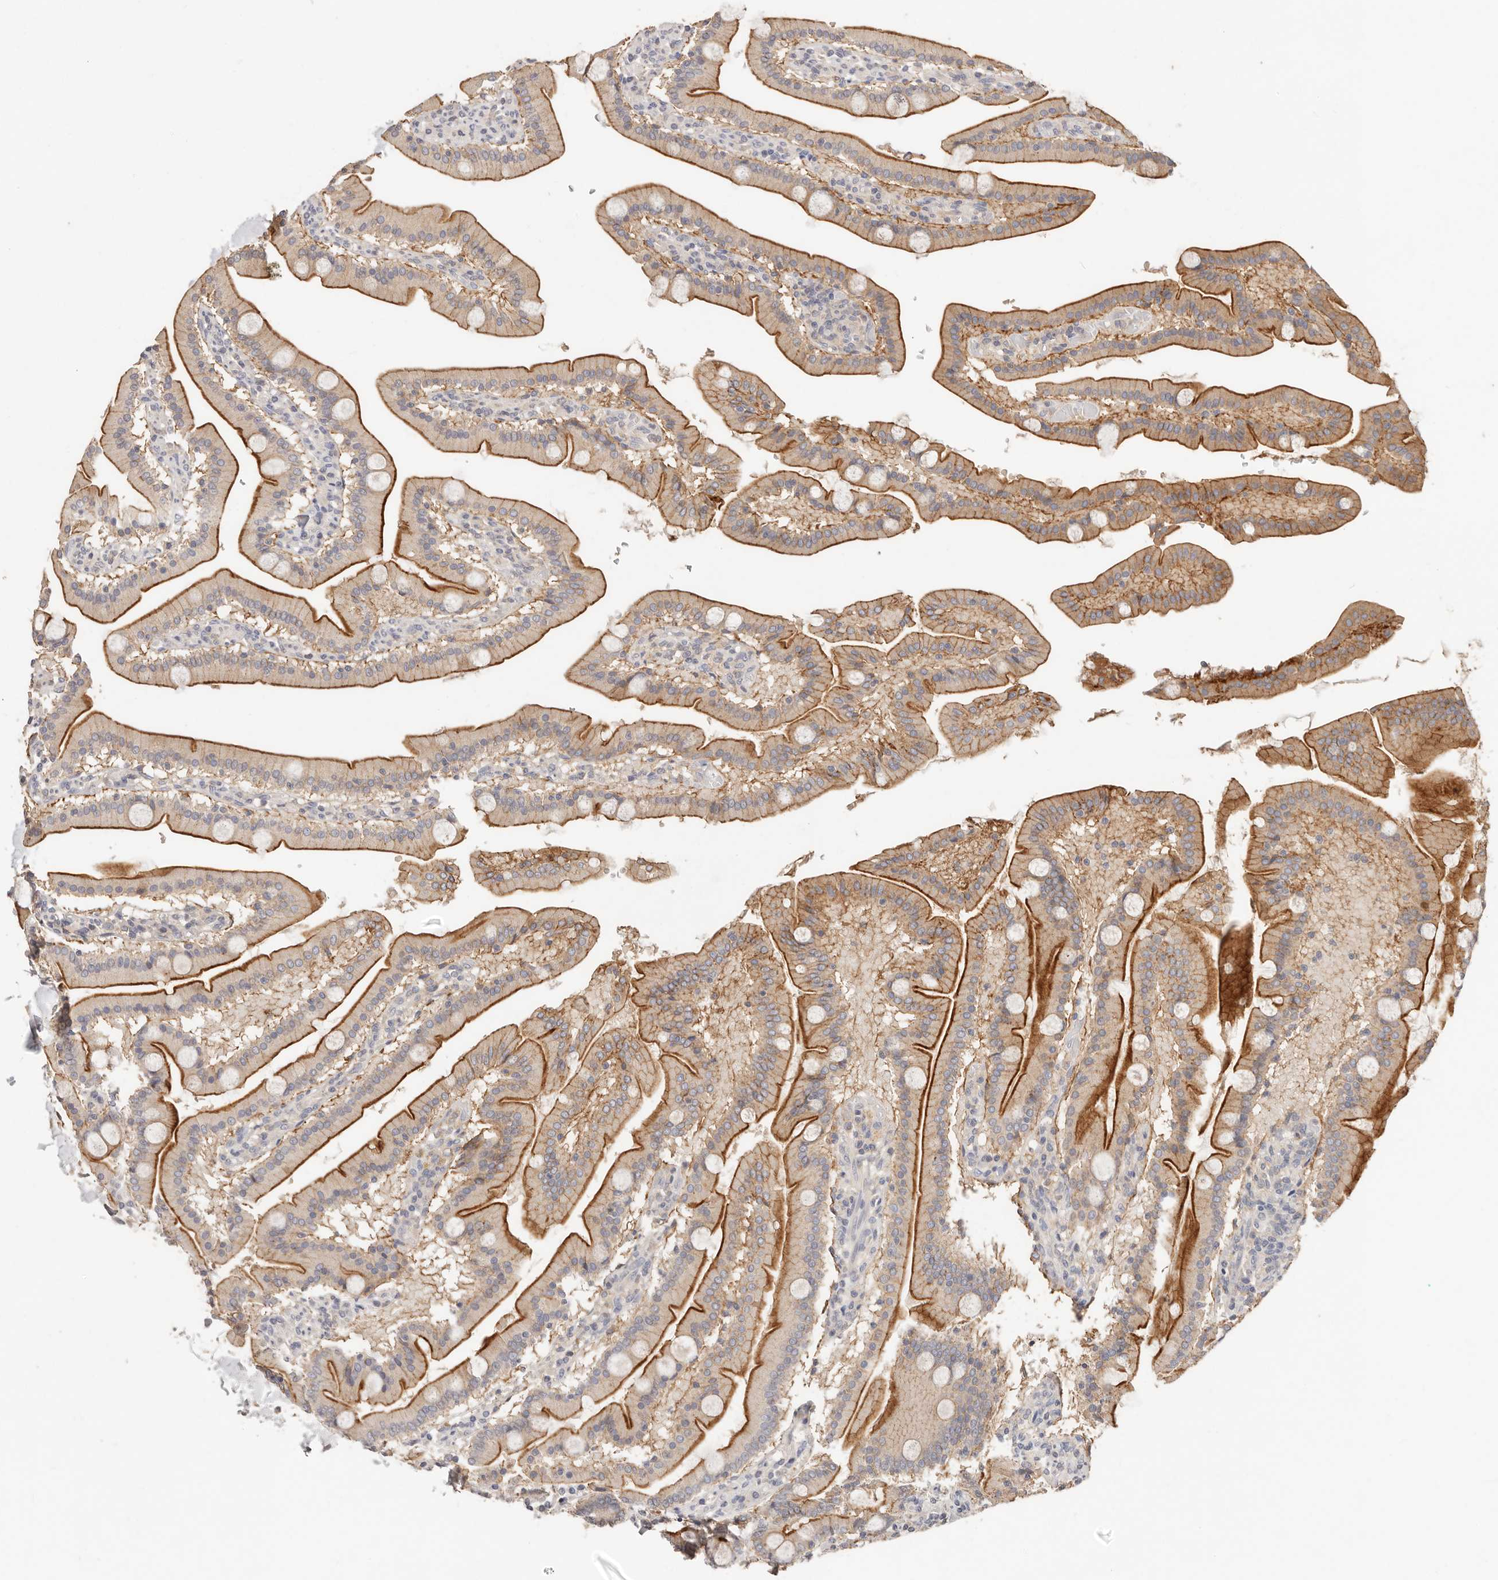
{"staining": {"intensity": "strong", "quantity": "25%-75%", "location": "cytoplasmic/membranous"}, "tissue": "duodenum", "cell_type": "Glandular cells", "image_type": "normal", "snomed": [{"axis": "morphology", "description": "Normal tissue, NOS"}, {"axis": "topography", "description": "Duodenum"}], "caption": "DAB (3,3'-diaminobenzidine) immunohistochemical staining of normal human duodenum reveals strong cytoplasmic/membranous protein expression in approximately 25%-75% of glandular cells.", "gene": "CXADR", "patient": {"sex": "male", "age": 55}}